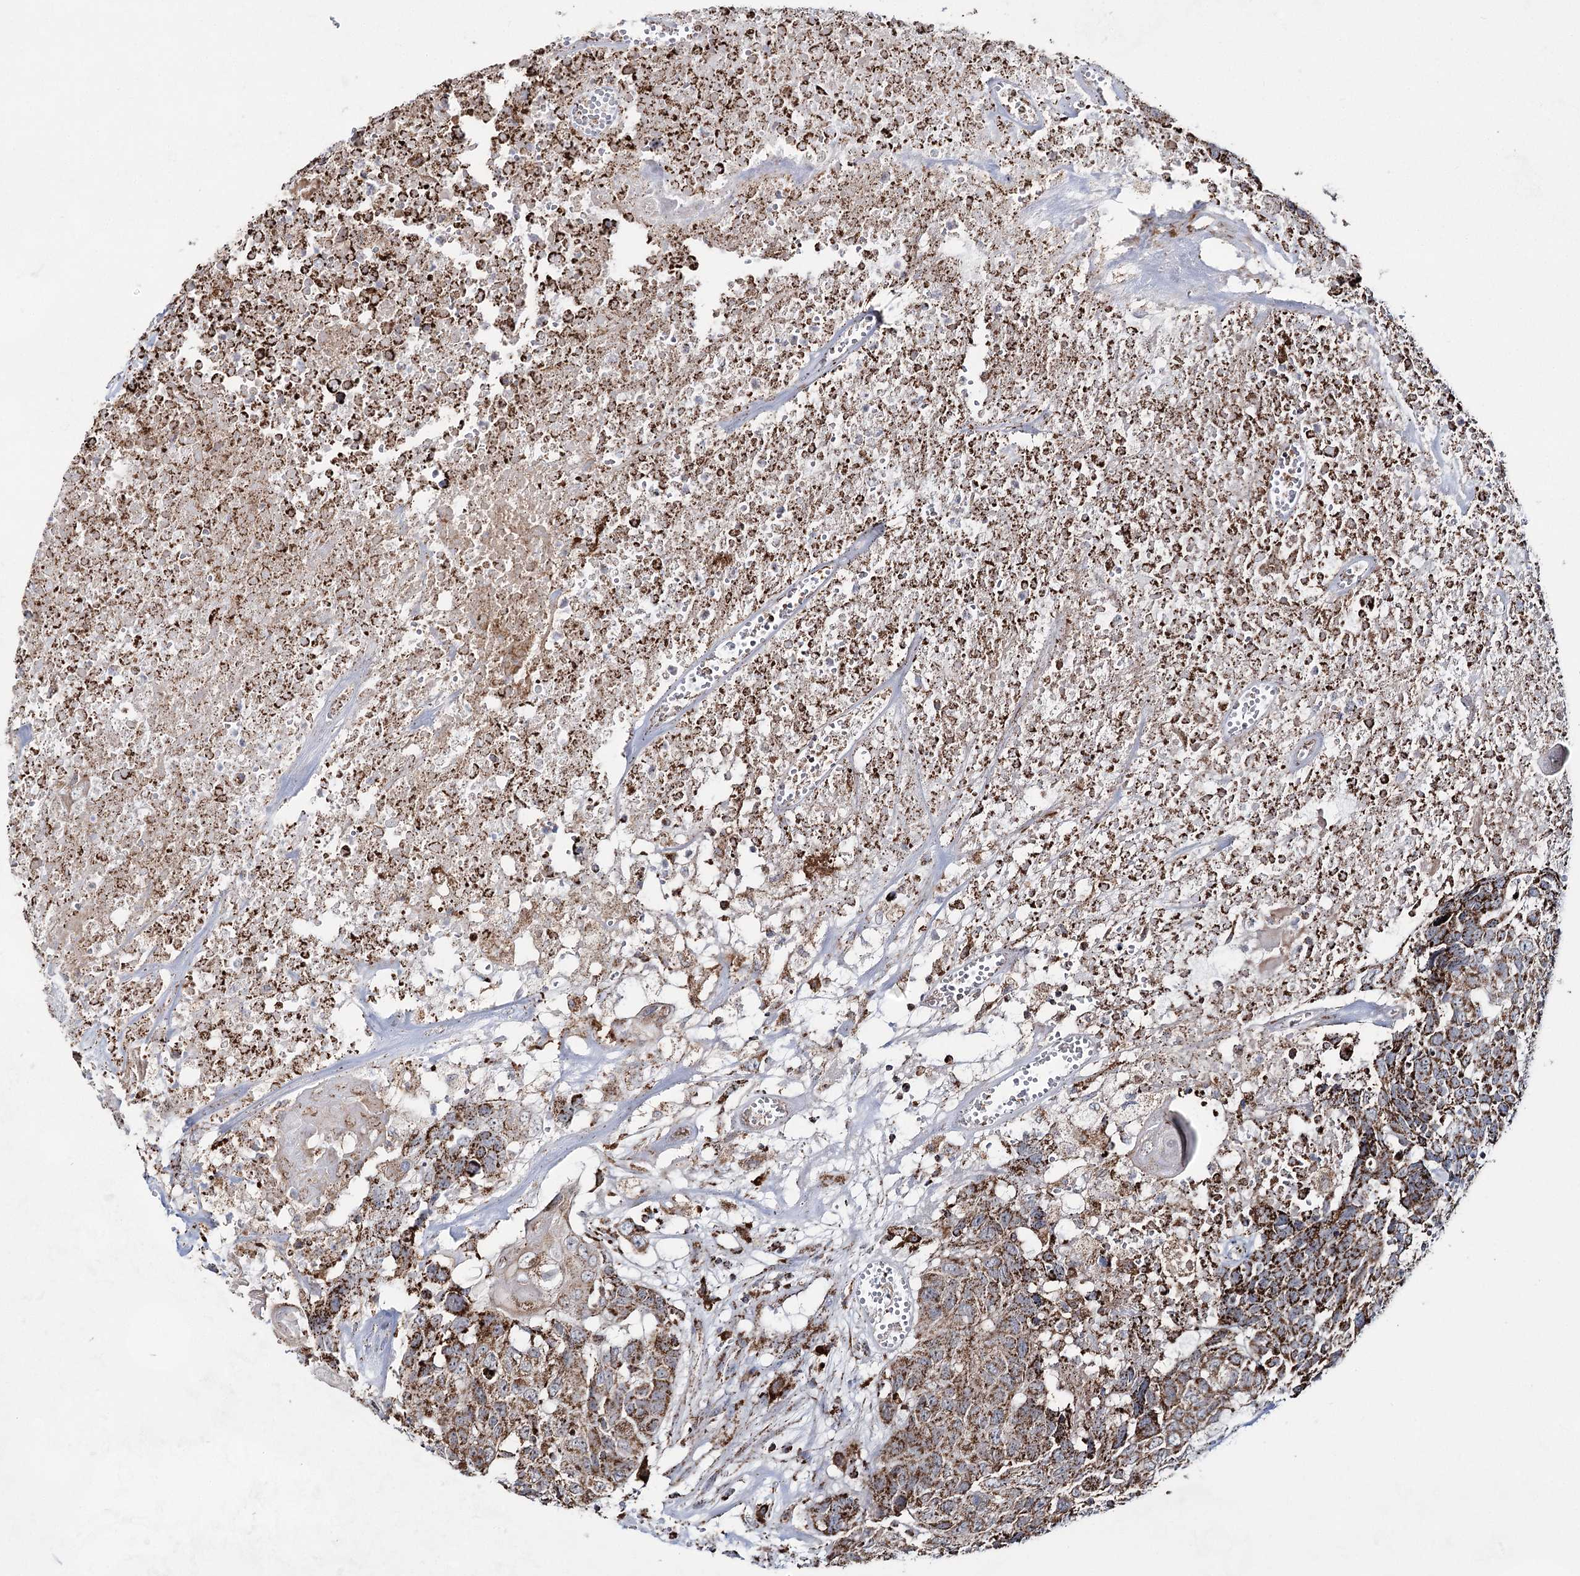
{"staining": {"intensity": "moderate", "quantity": ">75%", "location": "cytoplasmic/membranous"}, "tissue": "head and neck cancer", "cell_type": "Tumor cells", "image_type": "cancer", "snomed": [{"axis": "morphology", "description": "Squamous cell carcinoma, NOS"}, {"axis": "topography", "description": "Head-Neck"}], "caption": "Brown immunohistochemical staining in head and neck squamous cell carcinoma demonstrates moderate cytoplasmic/membranous staining in about >75% of tumor cells.", "gene": "CWF19L1", "patient": {"sex": "male", "age": 66}}